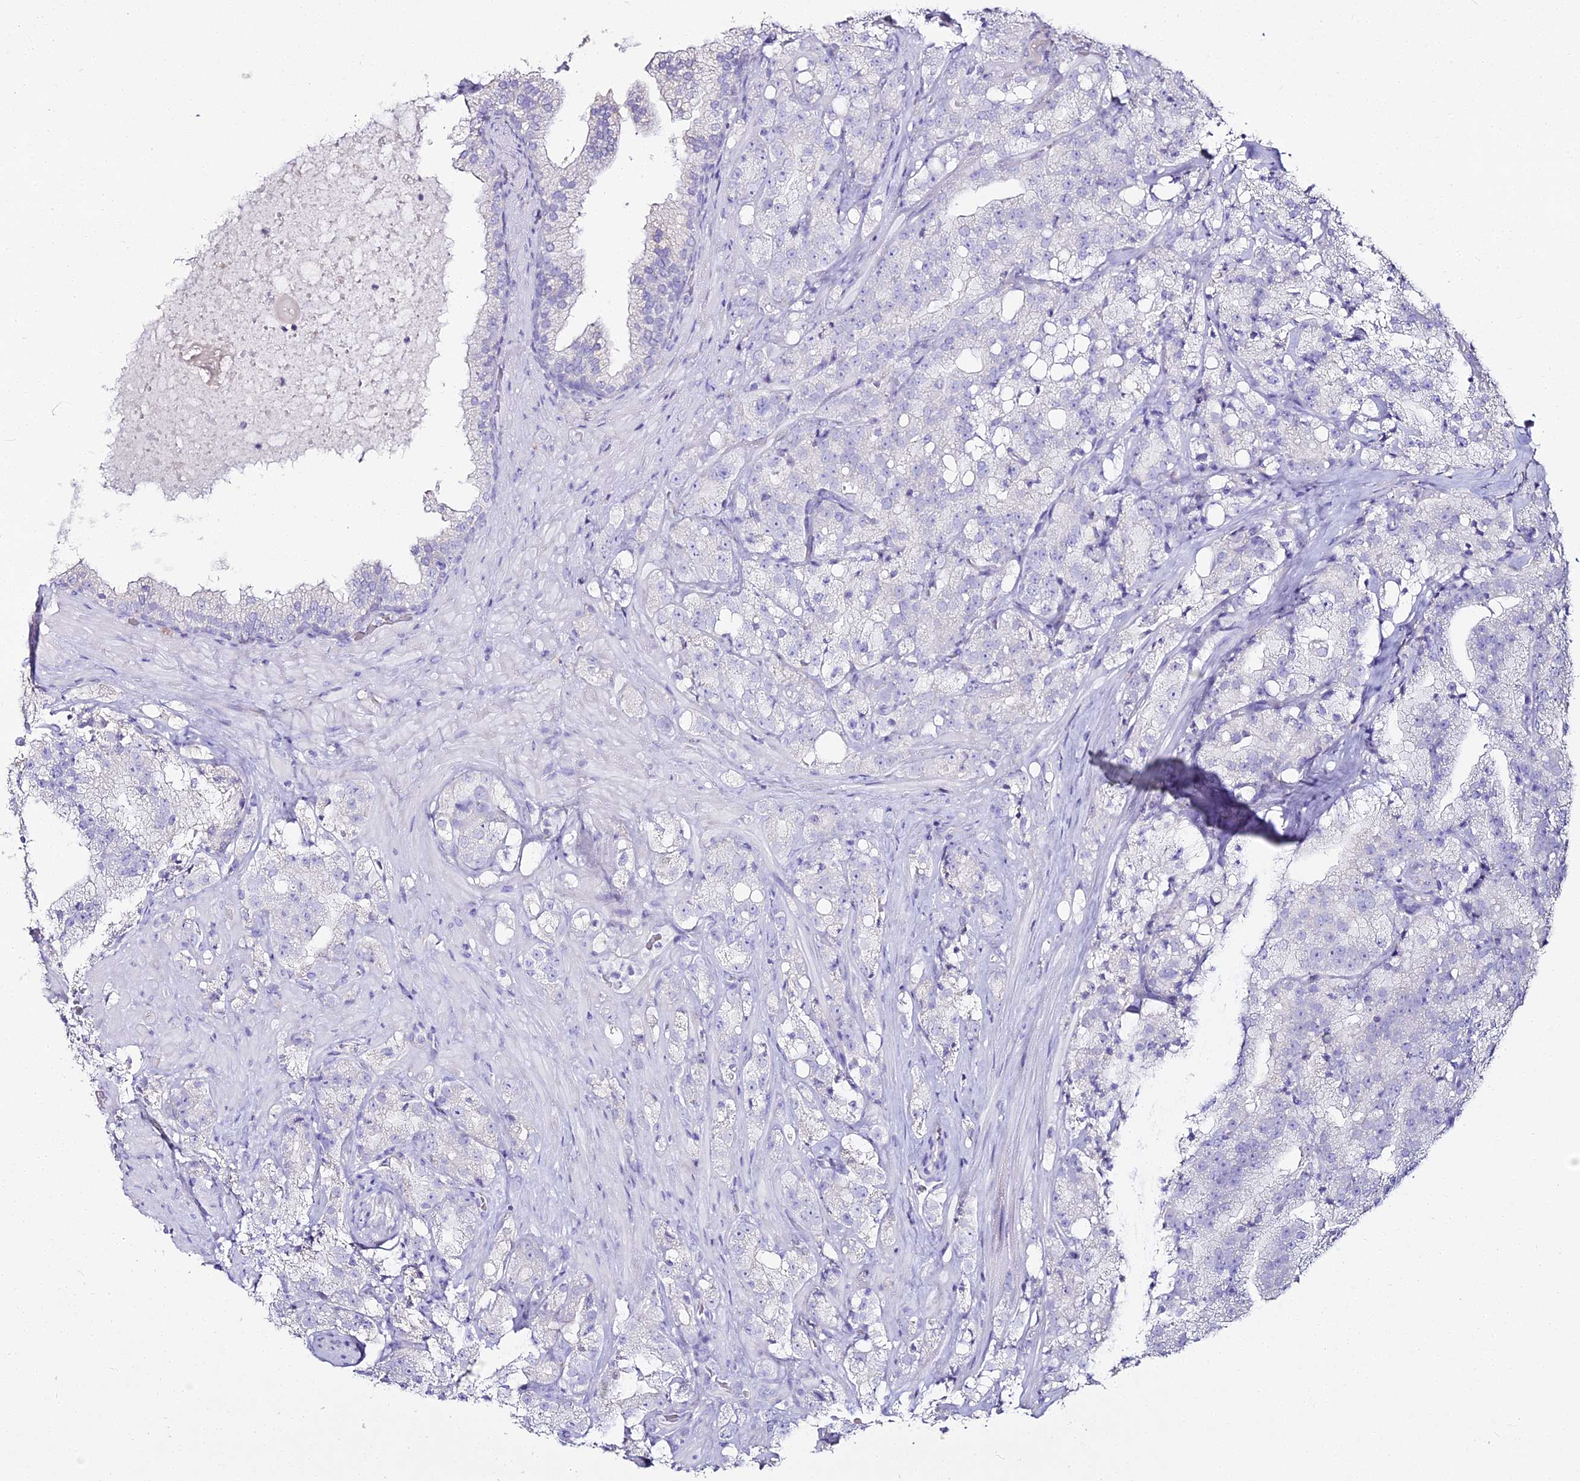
{"staining": {"intensity": "negative", "quantity": "none", "location": "none"}, "tissue": "prostate cancer", "cell_type": "Tumor cells", "image_type": "cancer", "snomed": [{"axis": "morphology", "description": "Adenocarcinoma, High grade"}, {"axis": "topography", "description": "Prostate"}], "caption": "Immunohistochemical staining of human prostate adenocarcinoma (high-grade) displays no significant staining in tumor cells.", "gene": "ALPG", "patient": {"sex": "male", "age": 64}}